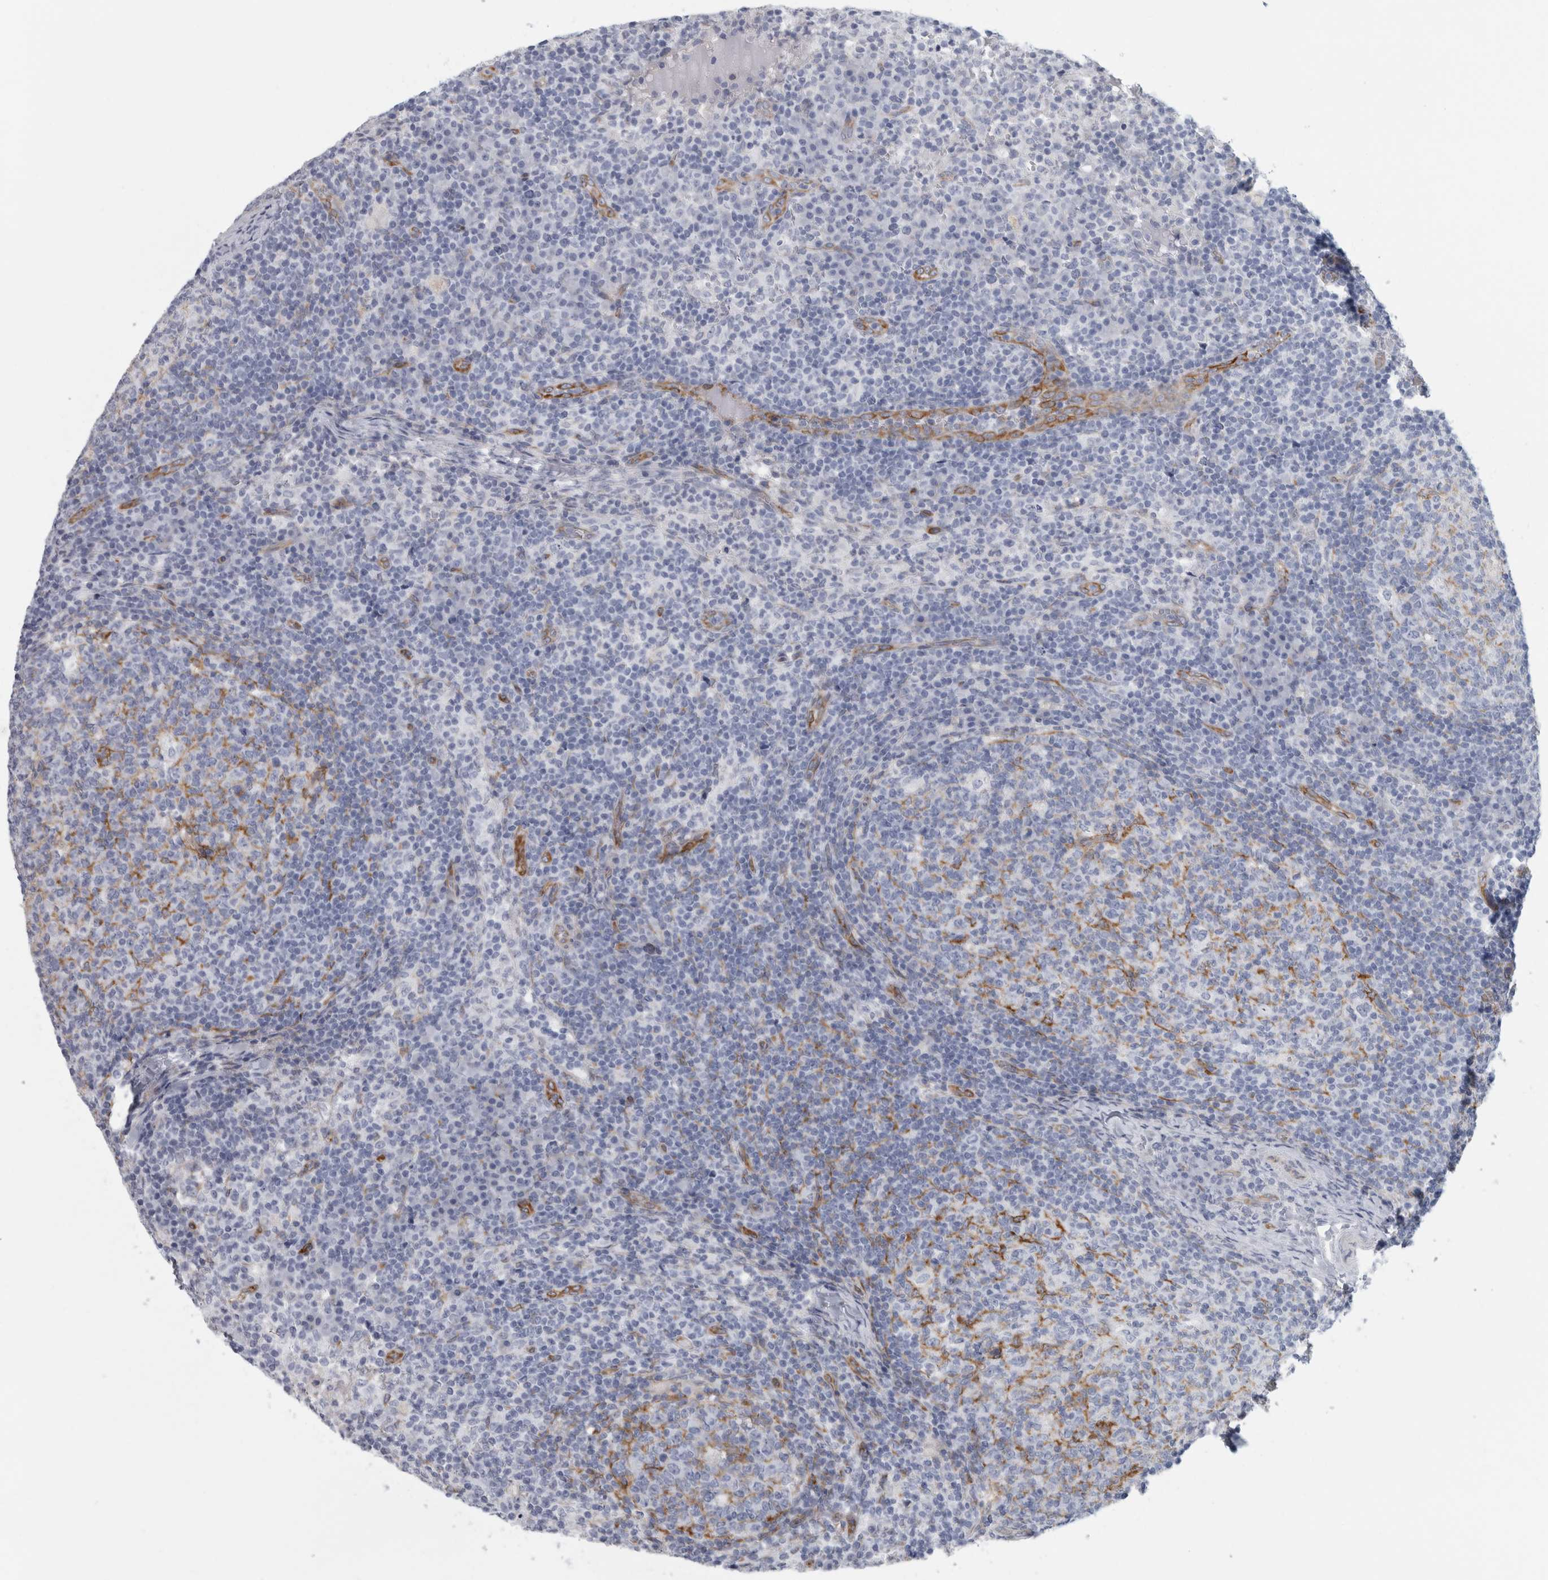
{"staining": {"intensity": "moderate", "quantity": "<25%", "location": "cytoplasmic/membranous"}, "tissue": "lymph node", "cell_type": "Germinal center cells", "image_type": "normal", "snomed": [{"axis": "morphology", "description": "Normal tissue, NOS"}, {"axis": "morphology", "description": "Inflammation, NOS"}, {"axis": "topography", "description": "Lymph node"}], "caption": "Immunohistochemistry (IHC) of benign human lymph node exhibits low levels of moderate cytoplasmic/membranous expression in approximately <25% of germinal center cells. Nuclei are stained in blue.", "gene": "B3GNT3", "patient": {"sex": "male", "age": 55}}